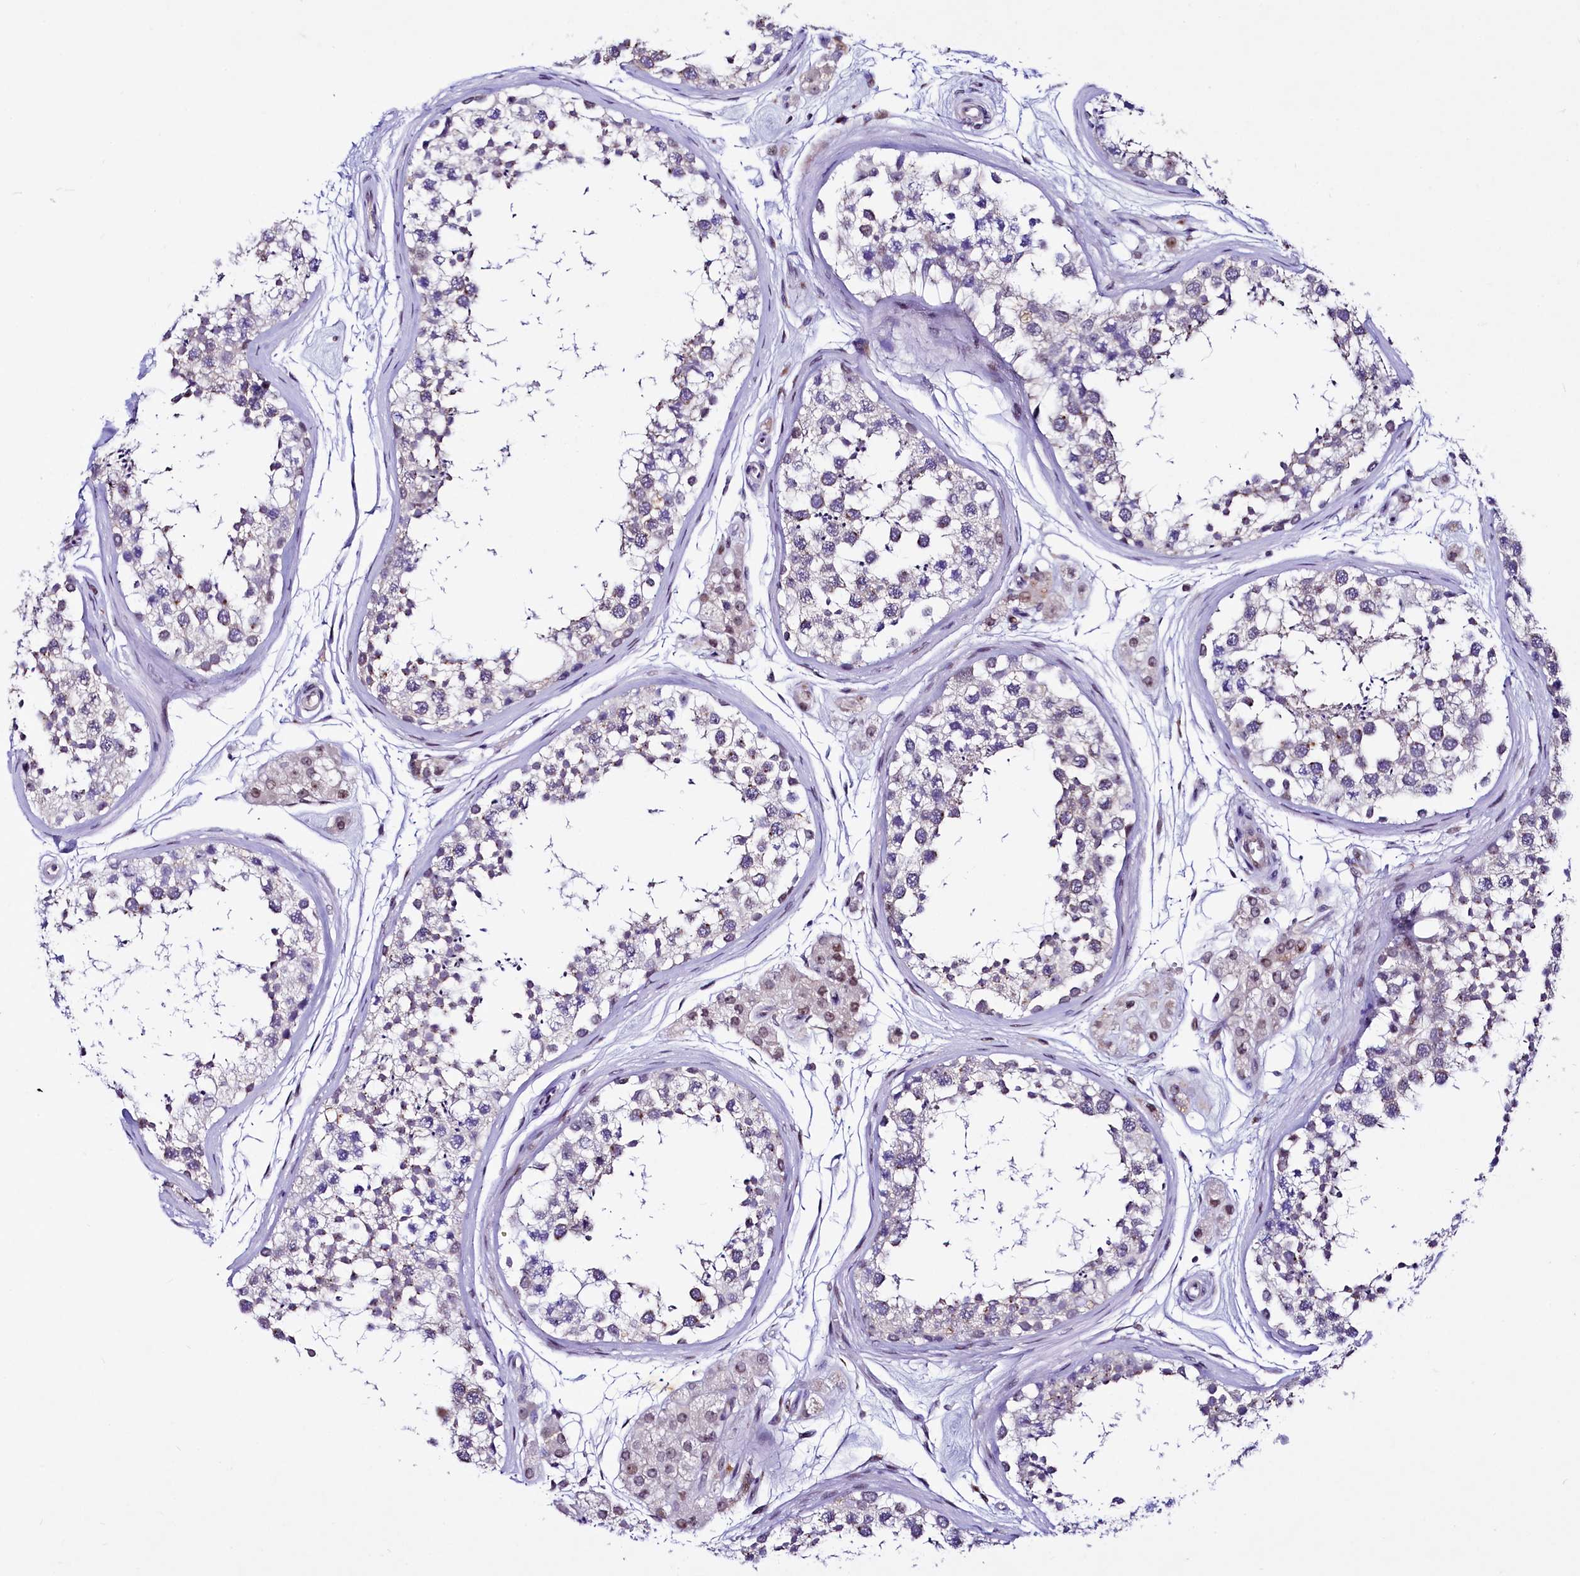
{"staining": {"intensity": "moderate", "quantity": "<25%", "location": "nuclear"}, "tissue": "testis", "cell_type": "Cells in seminiferous ducts", "image_type": "normal", "snomed": [{"axis": "morphology", "description": "Normal tissue, NOS"}, {"axis": "topography", "description": "Testis"}], "caption": "This micrograph shows IHC staining of benign testis, with low moderate nuclear staining in approximately <25% of cells in seminiferous ducts.", "gene": "LEUTX", "patient": {"sex": "male", "age": 56}}